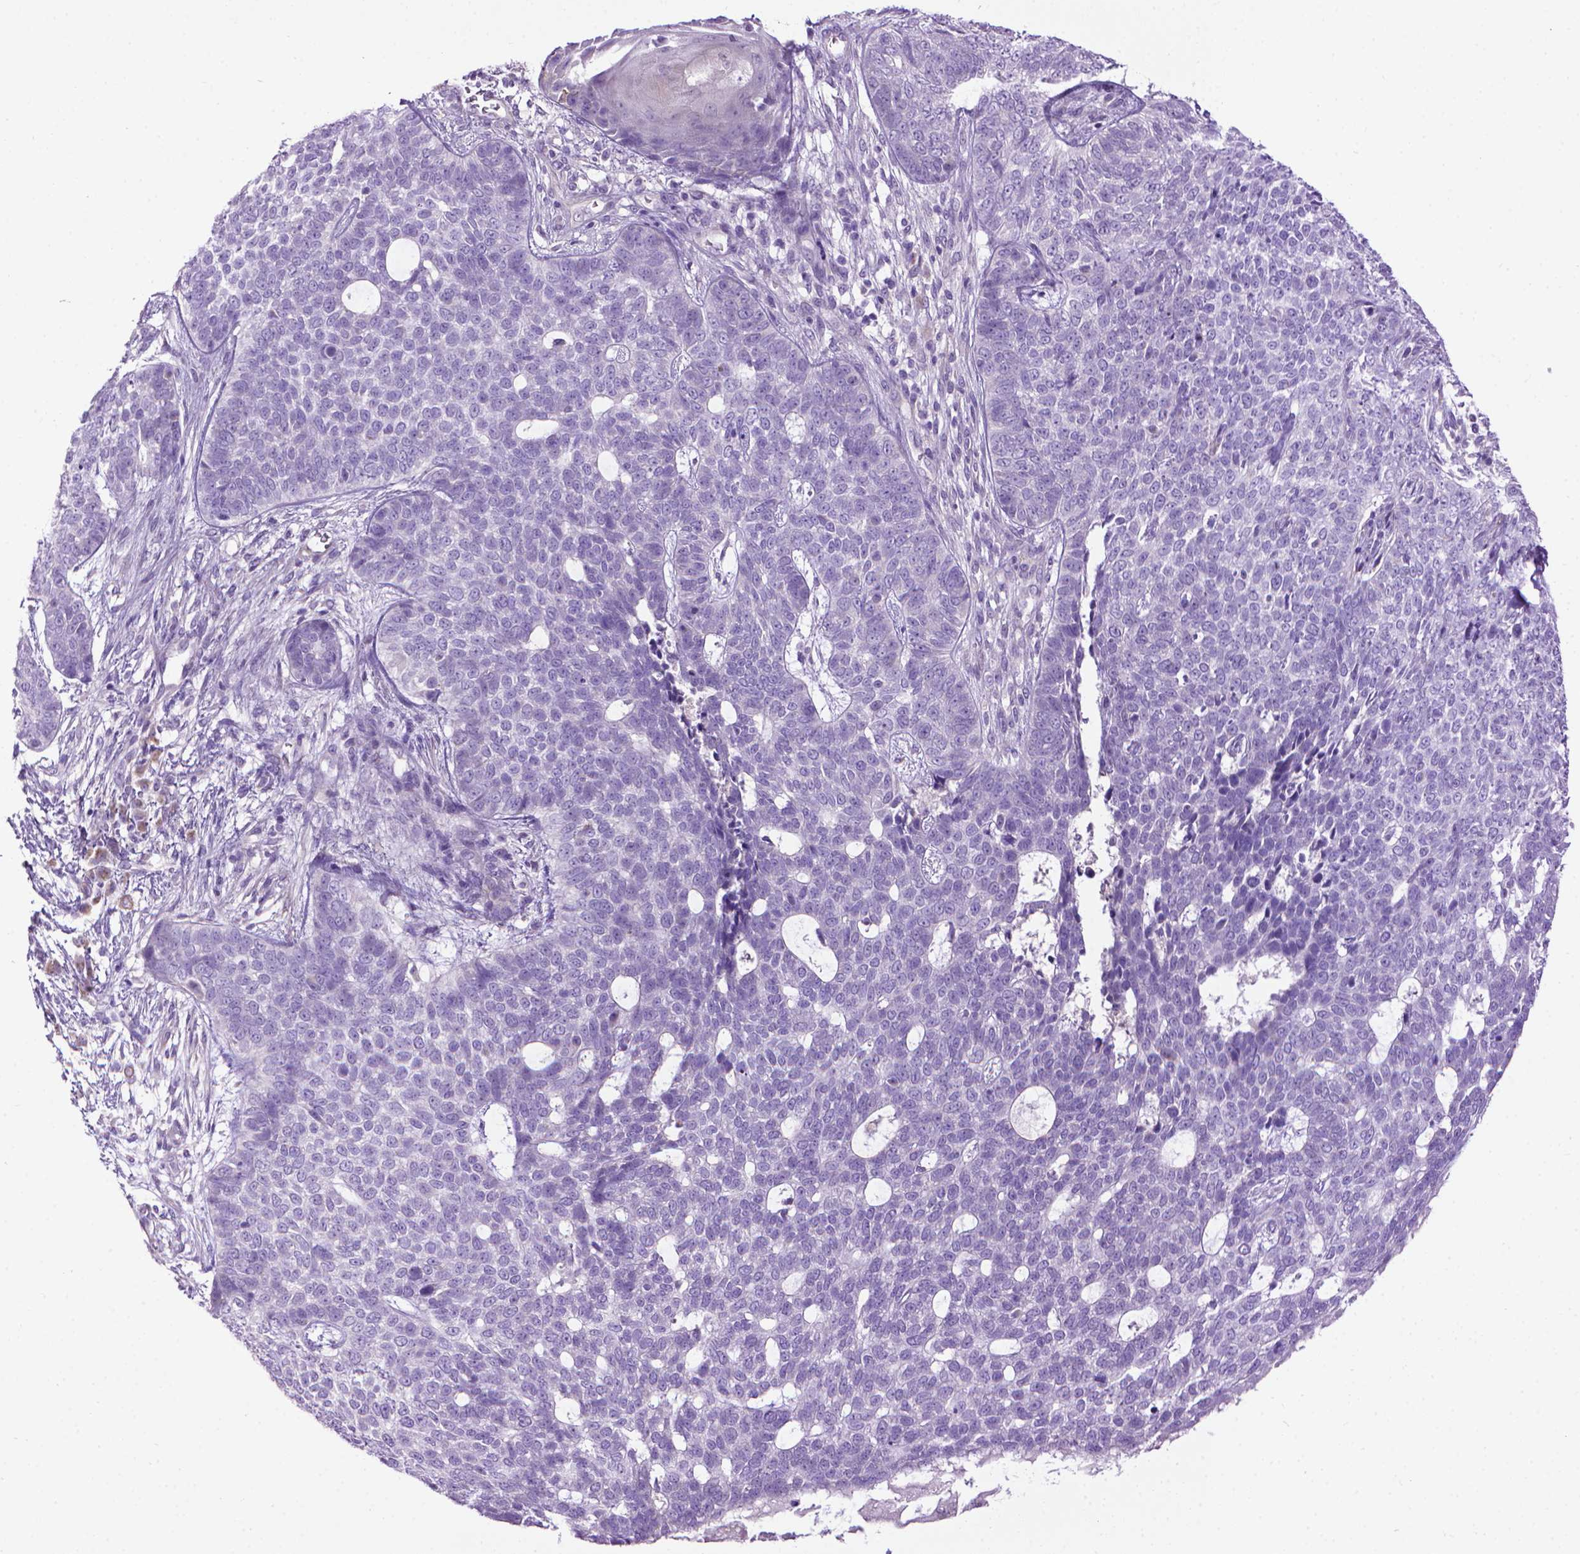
{"staining": {"intensity": "negative", "quantity": "none", "location": "none"}, "tissue": "skin cancer", "cell_type": "Tumor cells", "image_type": "cancer", "snomed": [{"axis": "morphology", "description": "Basal cell carcinoma"}, {"axis": "topography", "description": "Skin"}], "caption": "A micrograph of basal cell carcinoma (skin) stained for a protein displays no brown staining in tumor cells.", "gene": "AQP10", "patient": {"sex": "female", "age": 69}}